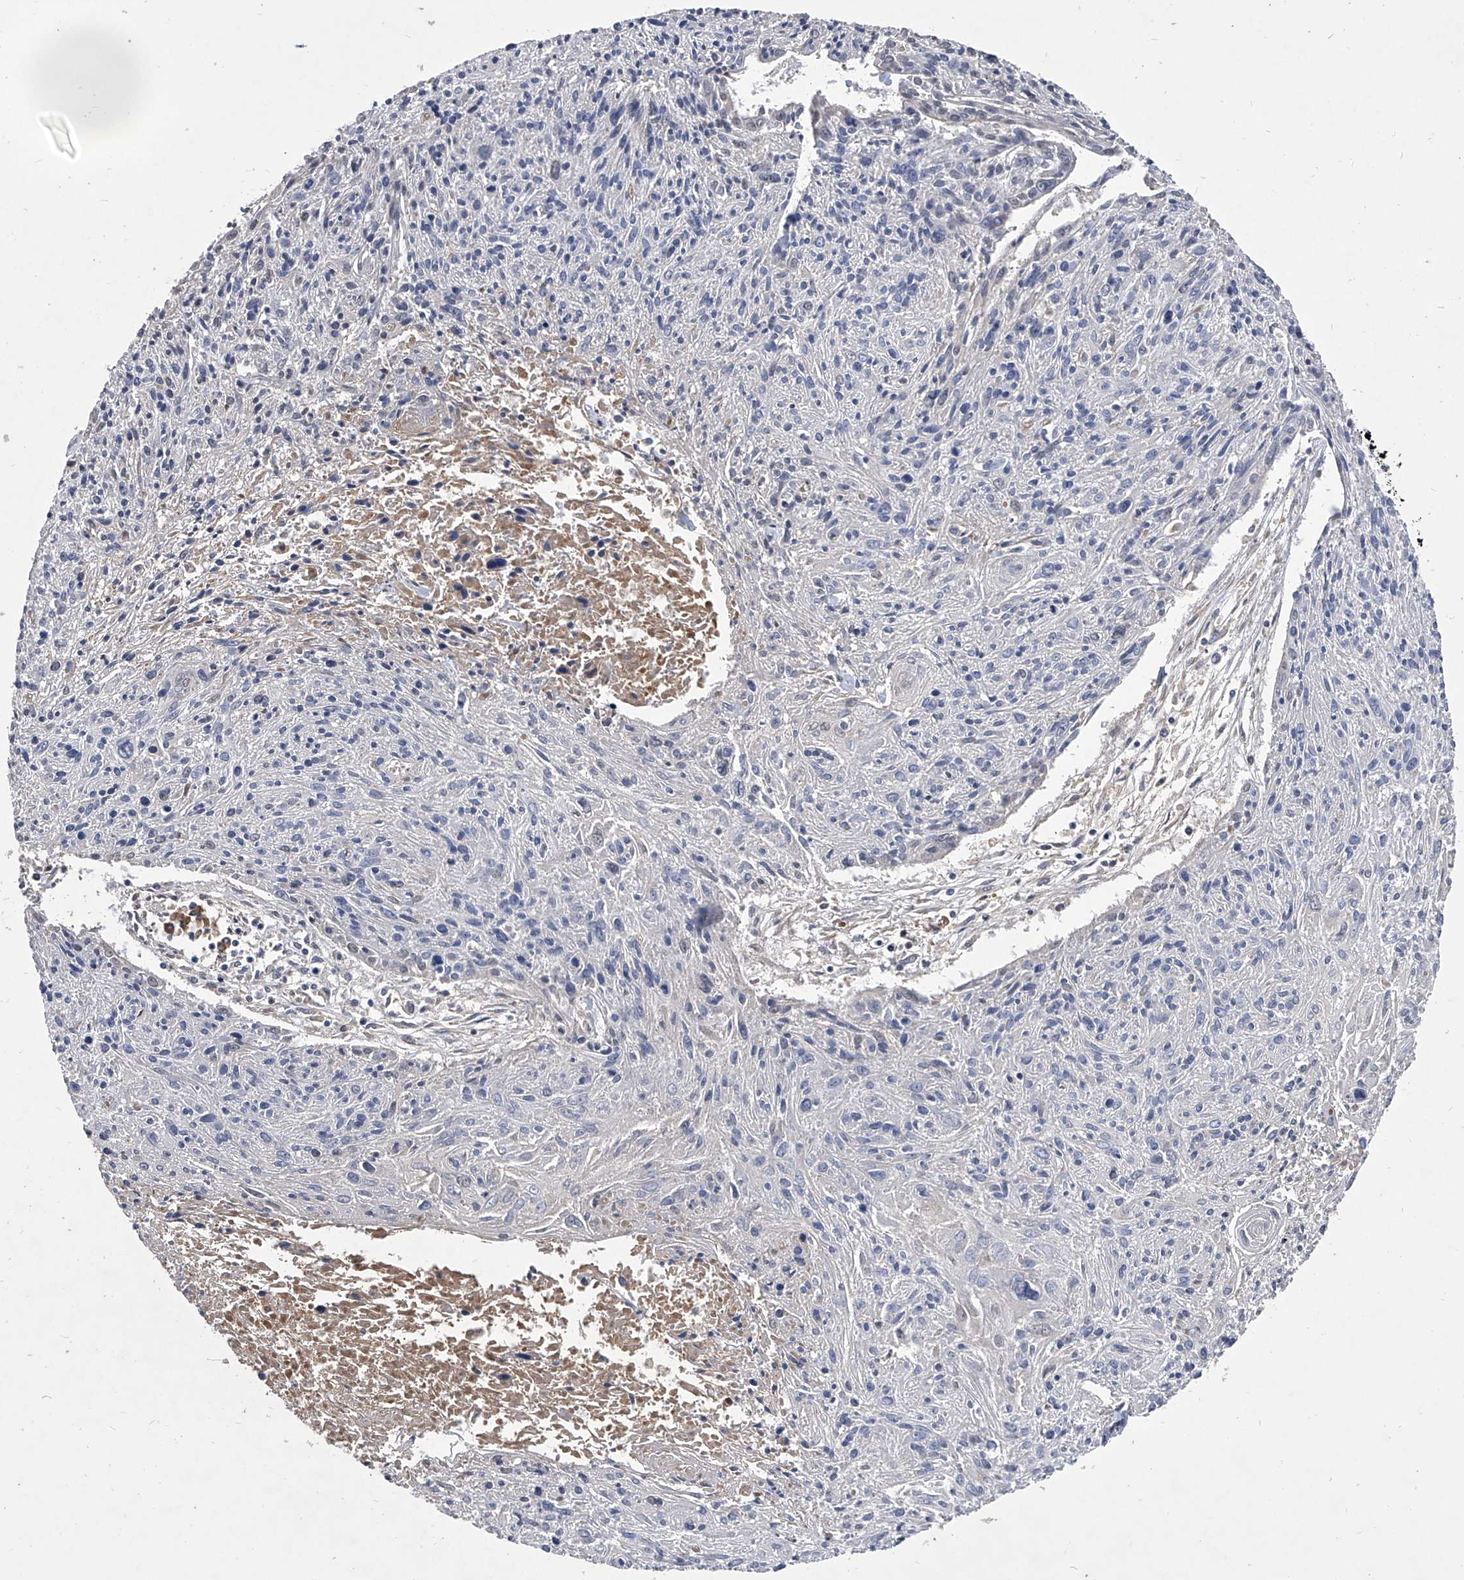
{"staining": {"intensity": "negative", "quantity": "none", "location": "none"}, "tissue": "cervical cancer", "cell_type": "Tumor cells", "image_type": "cancer", "snomed": [{"axis": "morphology", "description": "Squamous cell carcinoma, NOS"}, {"axis": "topography", "description": "Cervix"}], "caption": "Immunohistochemical staining of human cervical squamous cell carcinoma shows no significant expression in tumor cells.", "gene": "CCR4", "patient": {"sex": "female", "age": 51}}